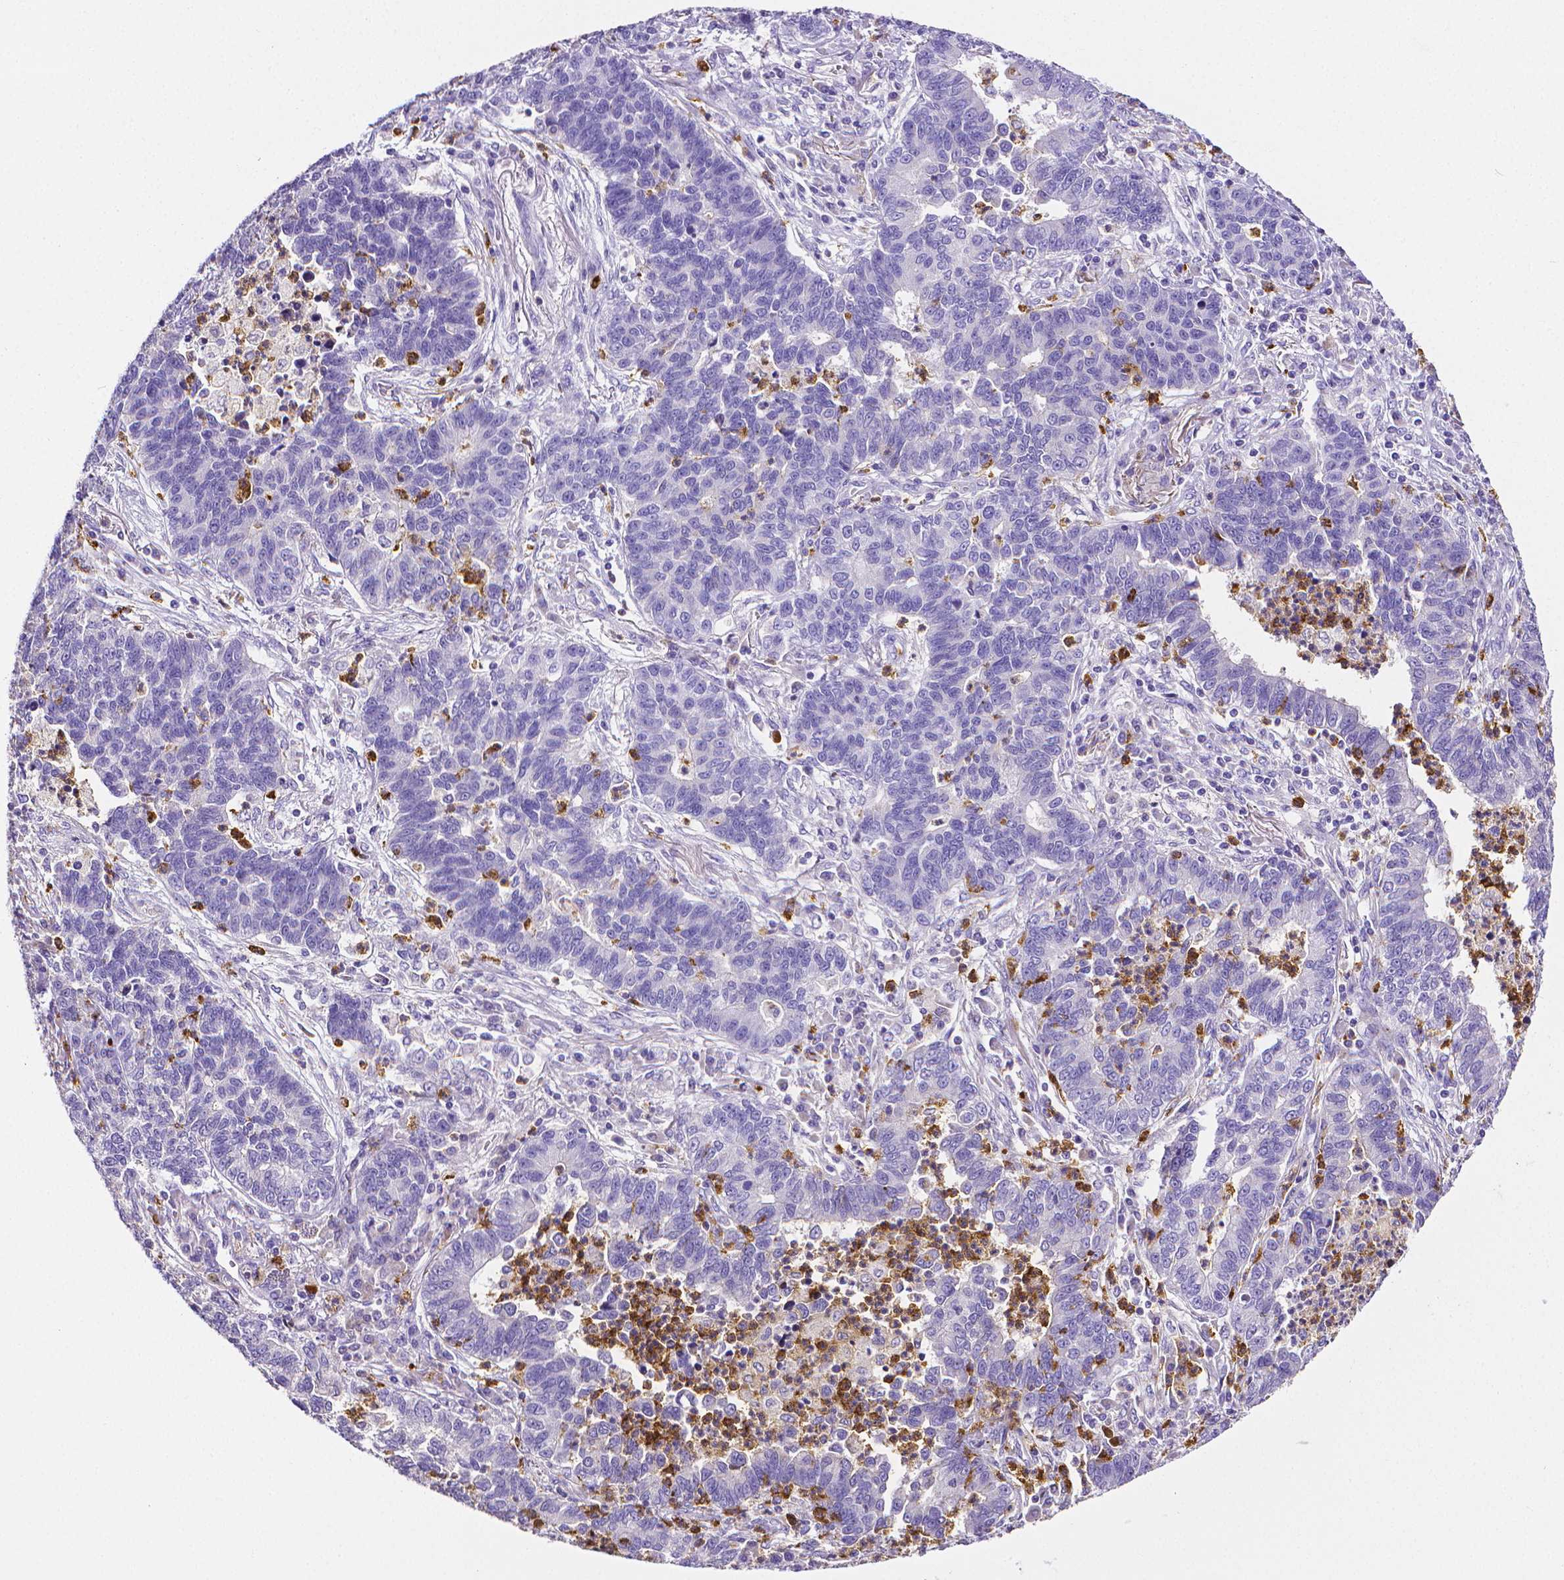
{"staining": {"intensity": "negative", "quantity": "none", "location": "none"}, "tissue": "lung cancer", "cell_type": "Tumor cells", "image_type": "cancer", "snomed": [{"axis": "morphology", "description": "Adenocarcinoma, NOS"}, {"axis": "topography", "description": "Lung"}], "caption": "Tumor cells show no significant positivity in adenocarcinoma (lung). (Stains: DAB immunohistochemistry (IHC) with hematoxylin counter stain, Microscopy: brightfield microscopy at high magnification).", "gene": "MMP9", "patient": {"sex": "female", "age": 57}}